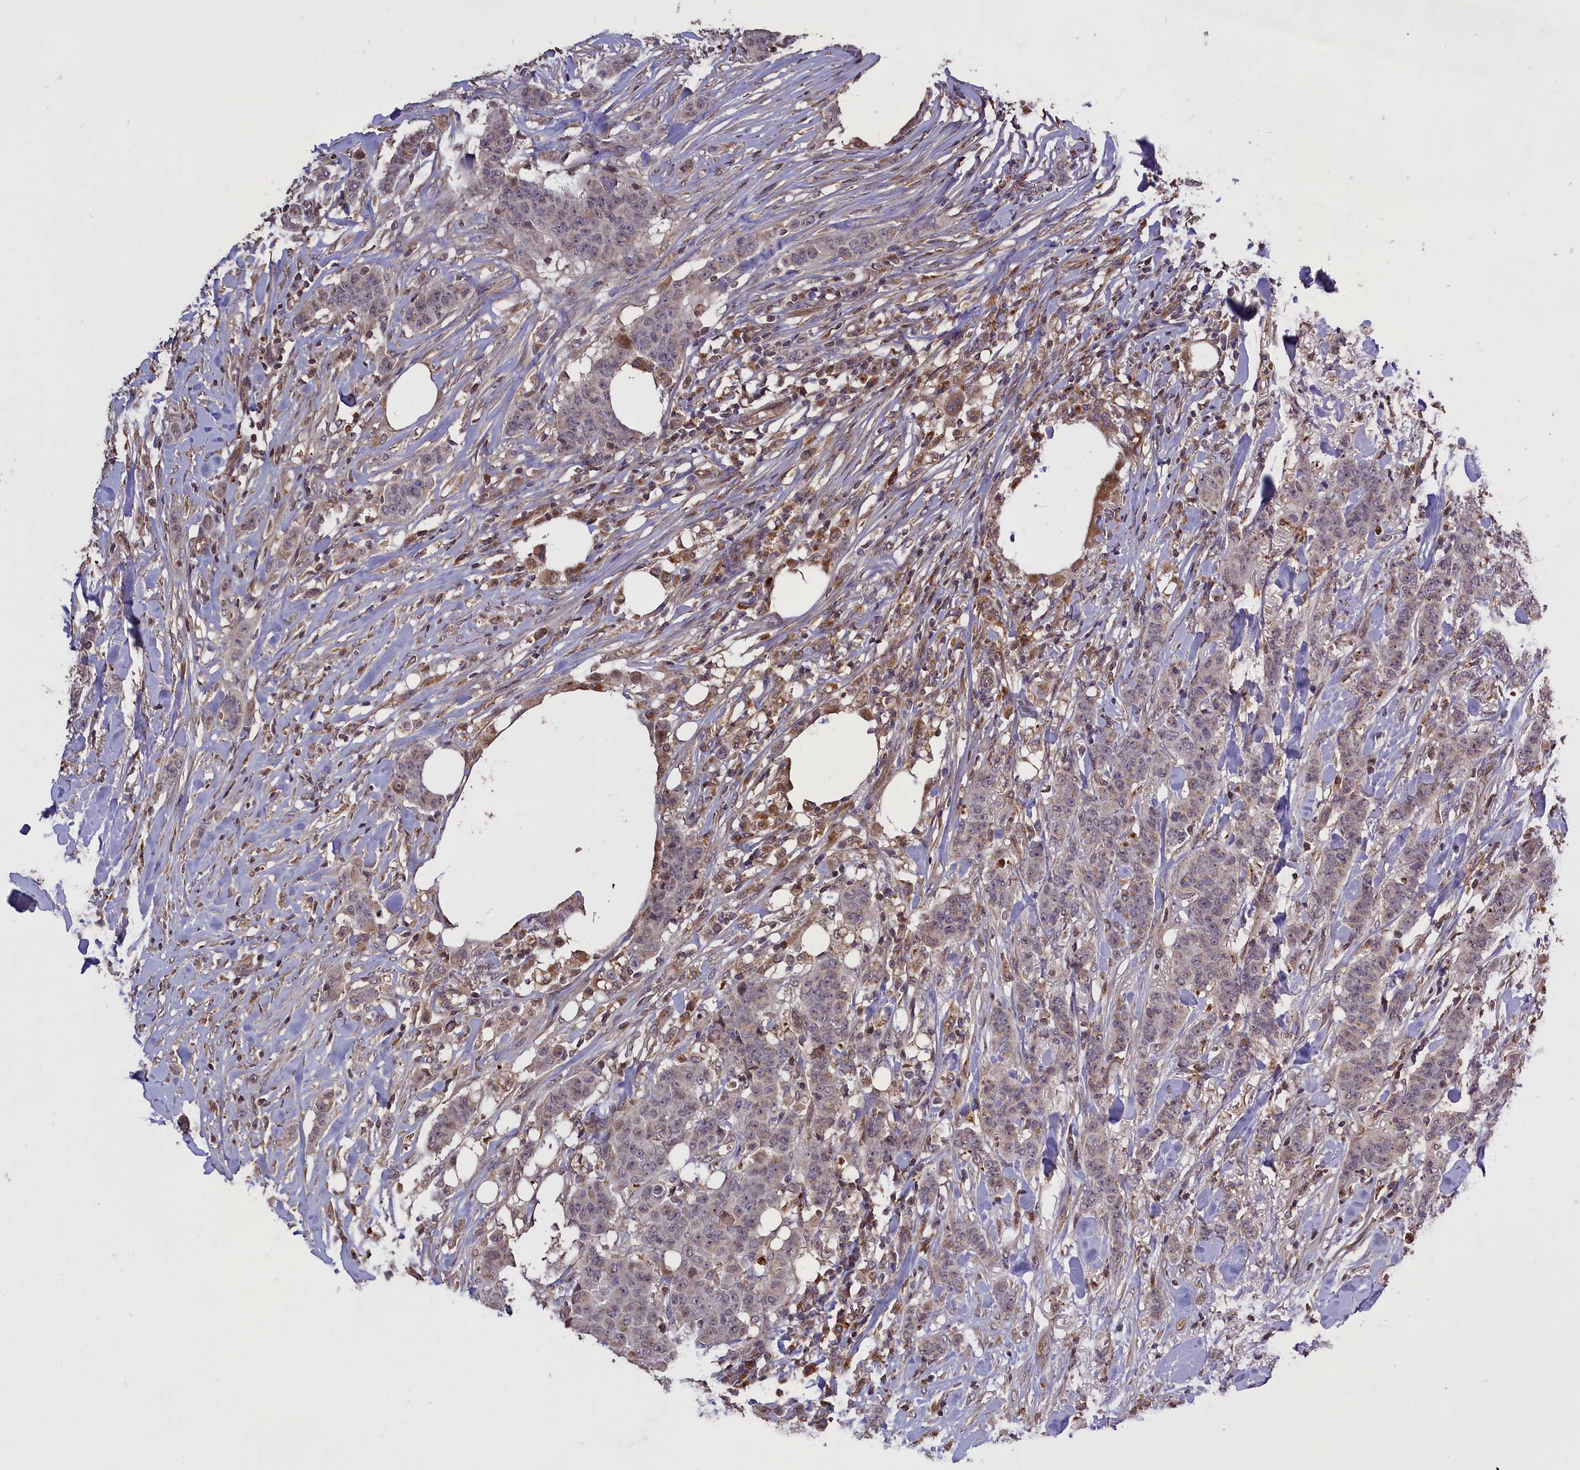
{"staining": {"intensity": "weak", "quantity": "<25%", "location": "nuclear"}, "tissue": "breast cancer", "cell_type": "Tumor cells", "image_type": "cancer", "snomed": [{"axis": "morphology", "description": "Duct carcinoma"}, {"axis": "topography", "description": "Breast"}], "caption": "High magnification brightfield microscopy of breast intraductal carcinoma stained with DAB (brown) and counterstained with hematoxylin (blue): tumor cells show no significant expression. The staining is performed using DAB (3,3'-diaminobenzidine) brown chromogen with nuclei counter-stained in using hematoxylin.", "gene": "CLRN2", "patient": {"sex": "female", "age": 40}}